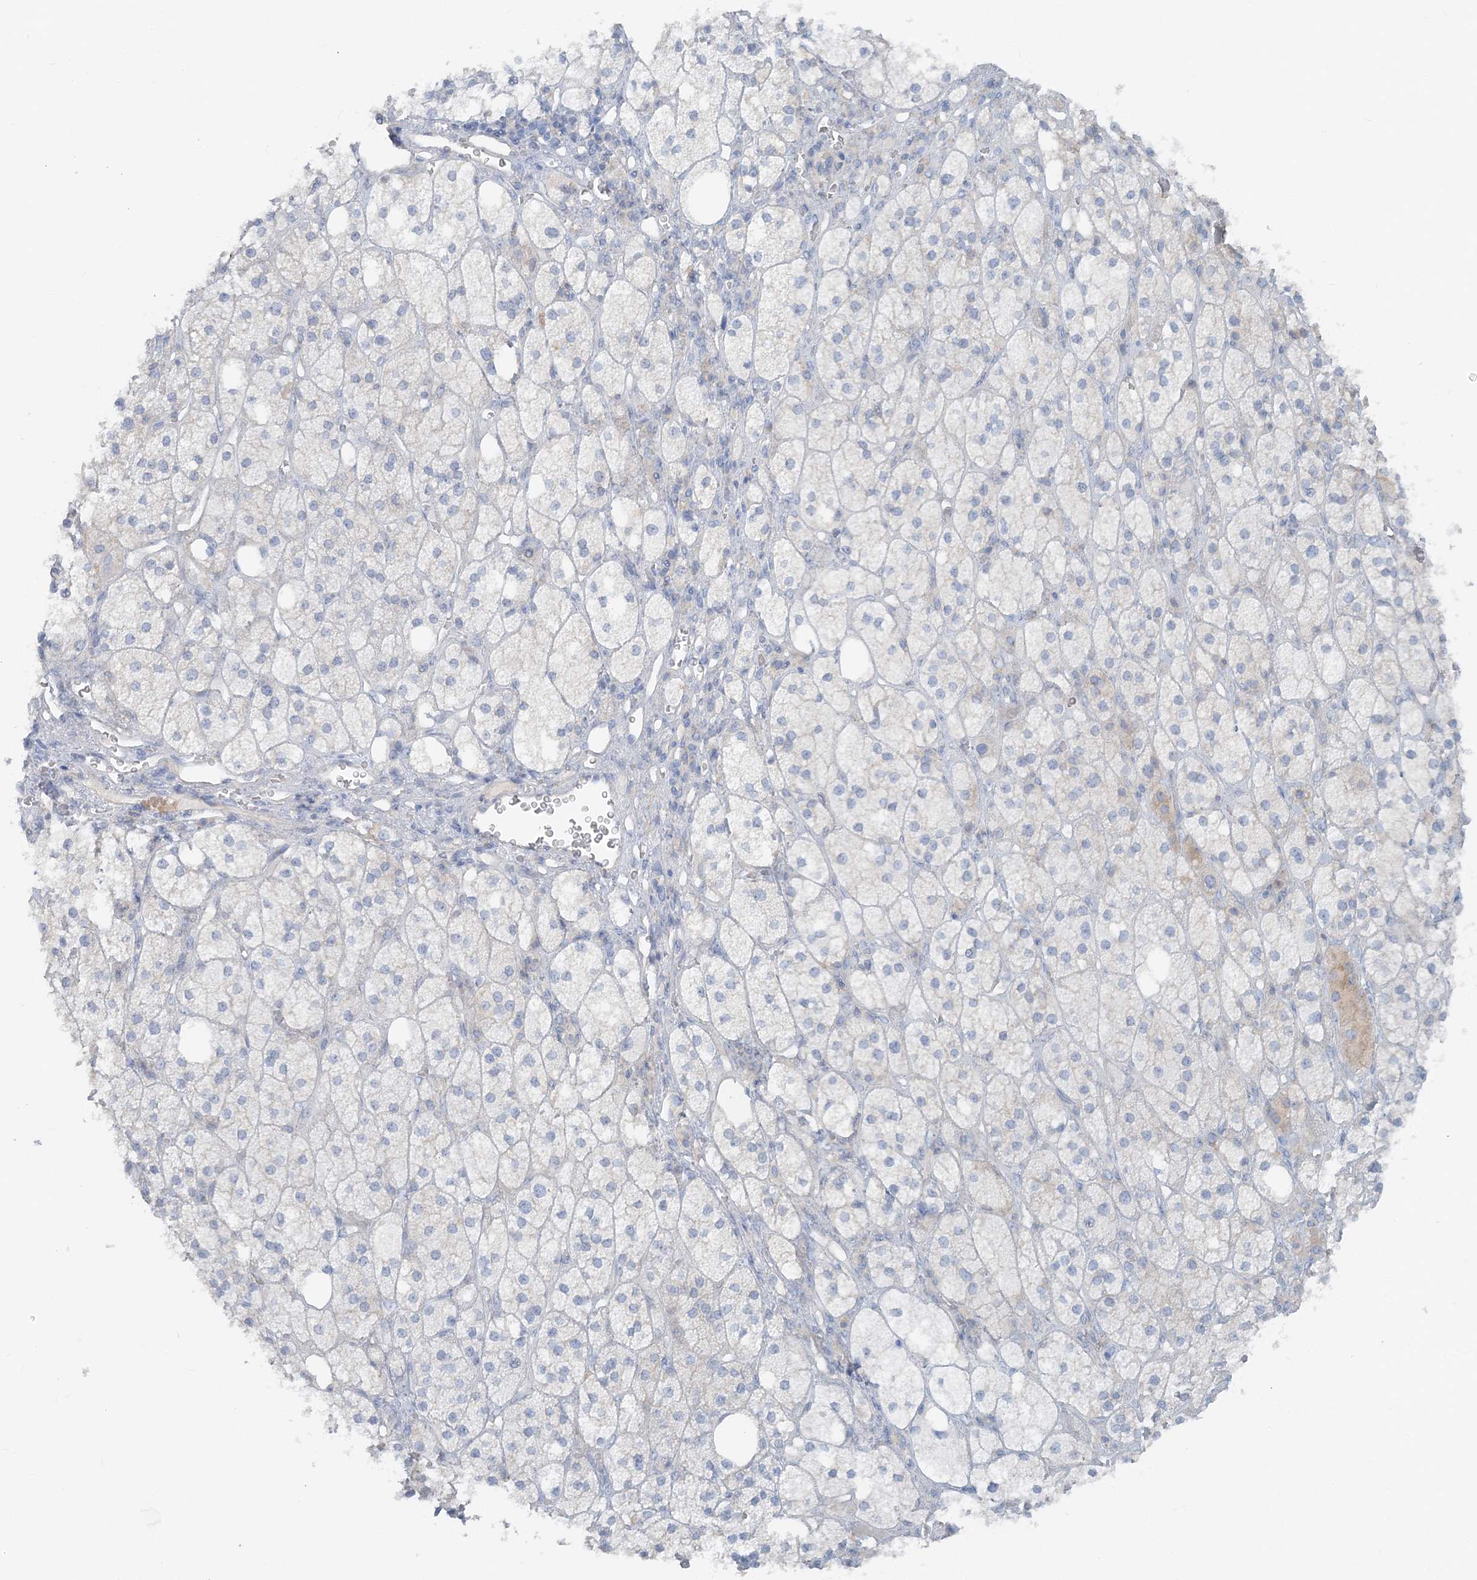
{"staining": {"intensity": "weak", "quantity": "<25%", "location": "cytoplasmic/membranous"}, "tissue": "adrenal gland", "cell_type": "Glandular cells", "image_type": "normal", "snomed": [{"axis": "morphology", "description": "Normal tissue, NOS"}, {"axis": "topography", "description": "Adrenal gland"}], "caption": "Immunohistochemistry histopathology image of unremarkable adrenal gland: human adrenal gland stained with DAB (3,3'-diaminobenzidine) demonstrates no significant protein staining in glandular cells.", "gene": "ATP11A", "patient": {"sex": "male", "age": 61}}